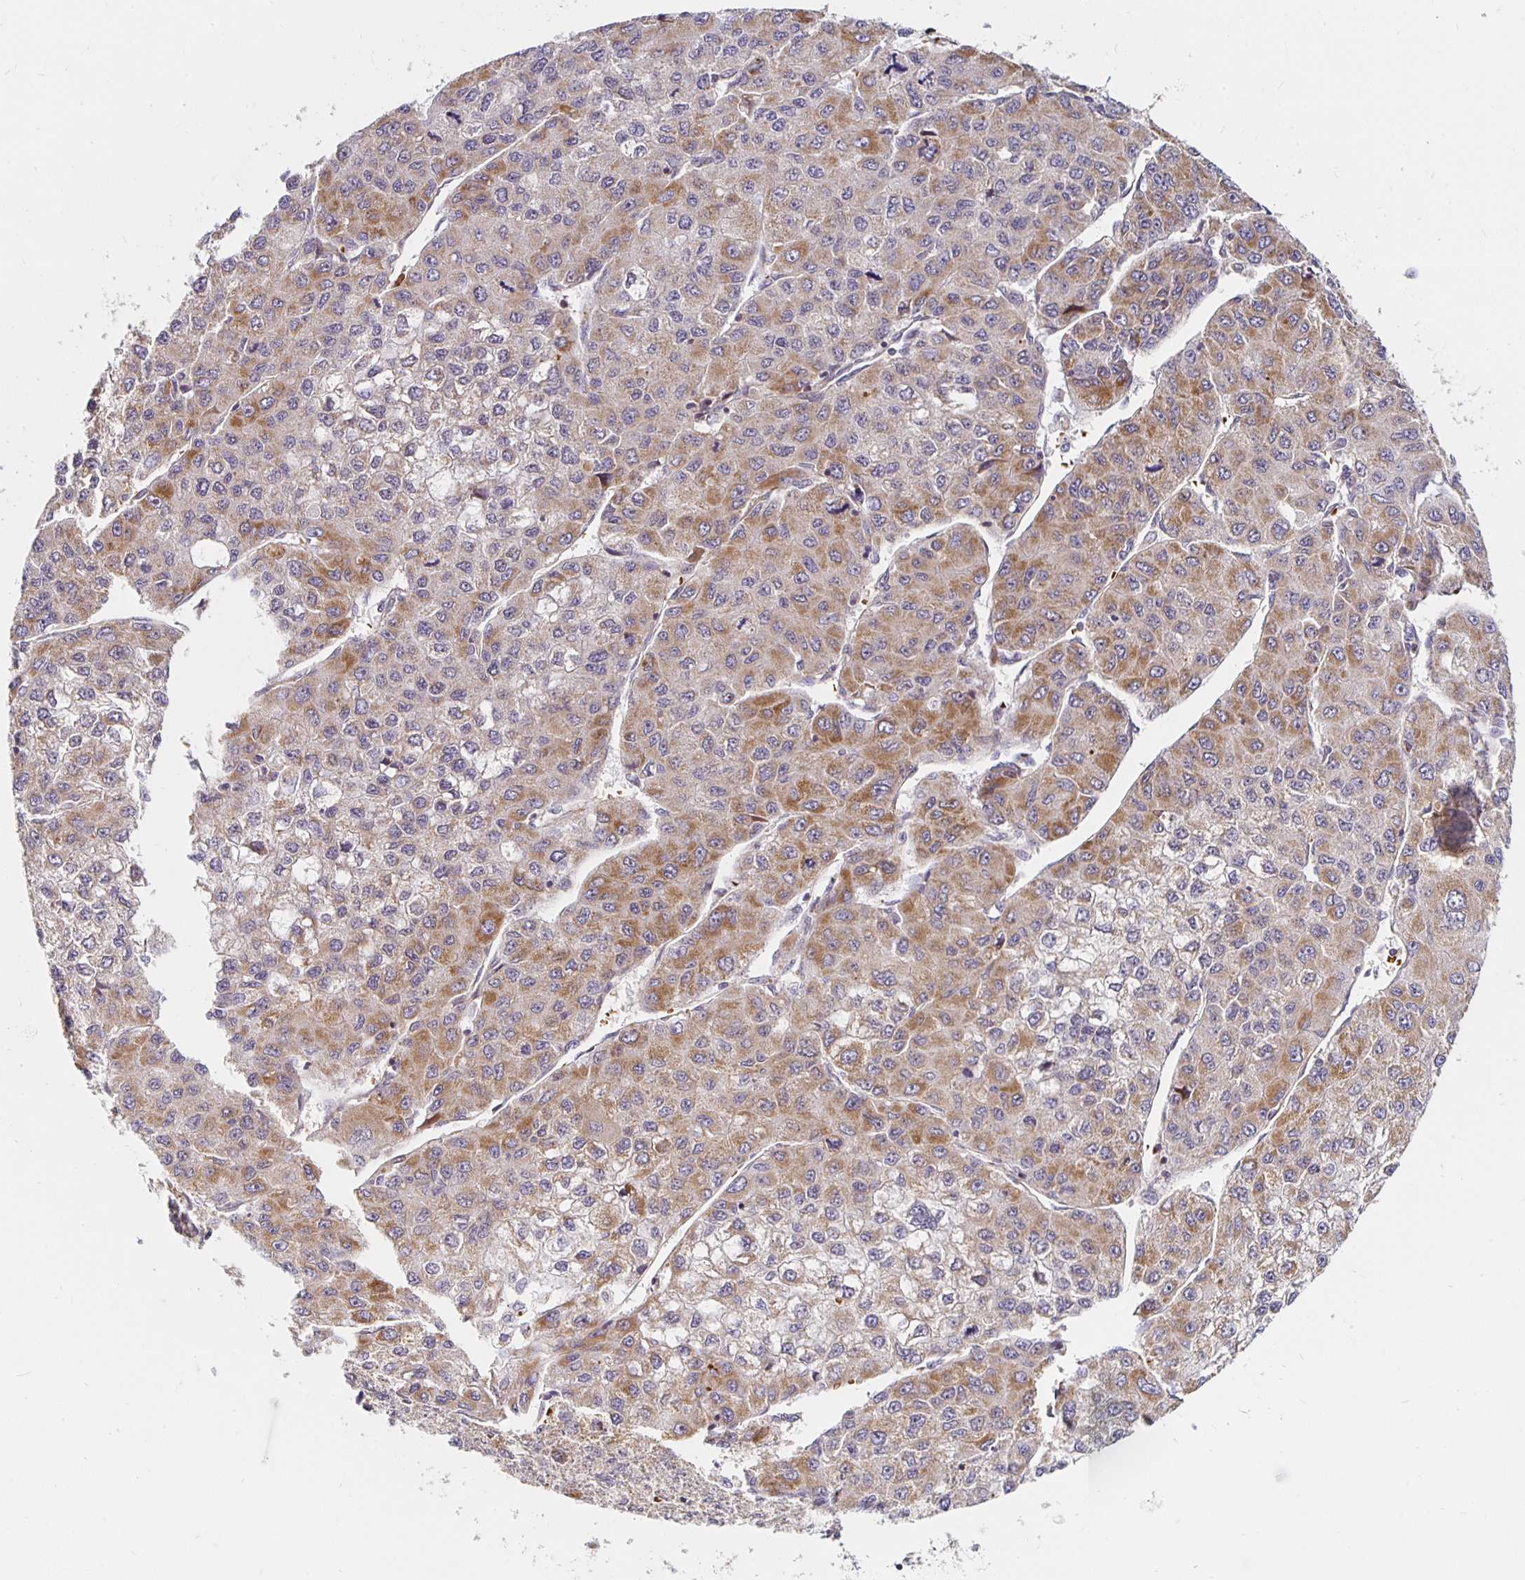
{"staining": {"intensity": "moderate", "quantity": "25%-75%", "location": "cytoplasmic/membranous"}, "tissue": "liver cancer", "cell_type": "Tumor cells", "image_type": "cancer", "snomed": [{"axis": "morphology", "description": "Carcinoma, Hepatocellular, NOS"}, {"axis": "topography", "description": "Liver"}], "caption": "Liver hepatocellular carcinoma was stained to show a protein in brown. There is medium levels of moderate cytoplasmic/membranous positivity in about 25%-75% of tumor cells. The staining was performed using DAB (3,3'-diaminobenzidine), with brown indicating positive protein expression. Nuclei are stained blue with hematoxylin.", "gene": "MRPL28", "patient": {"sex": "female", "age": 66}}